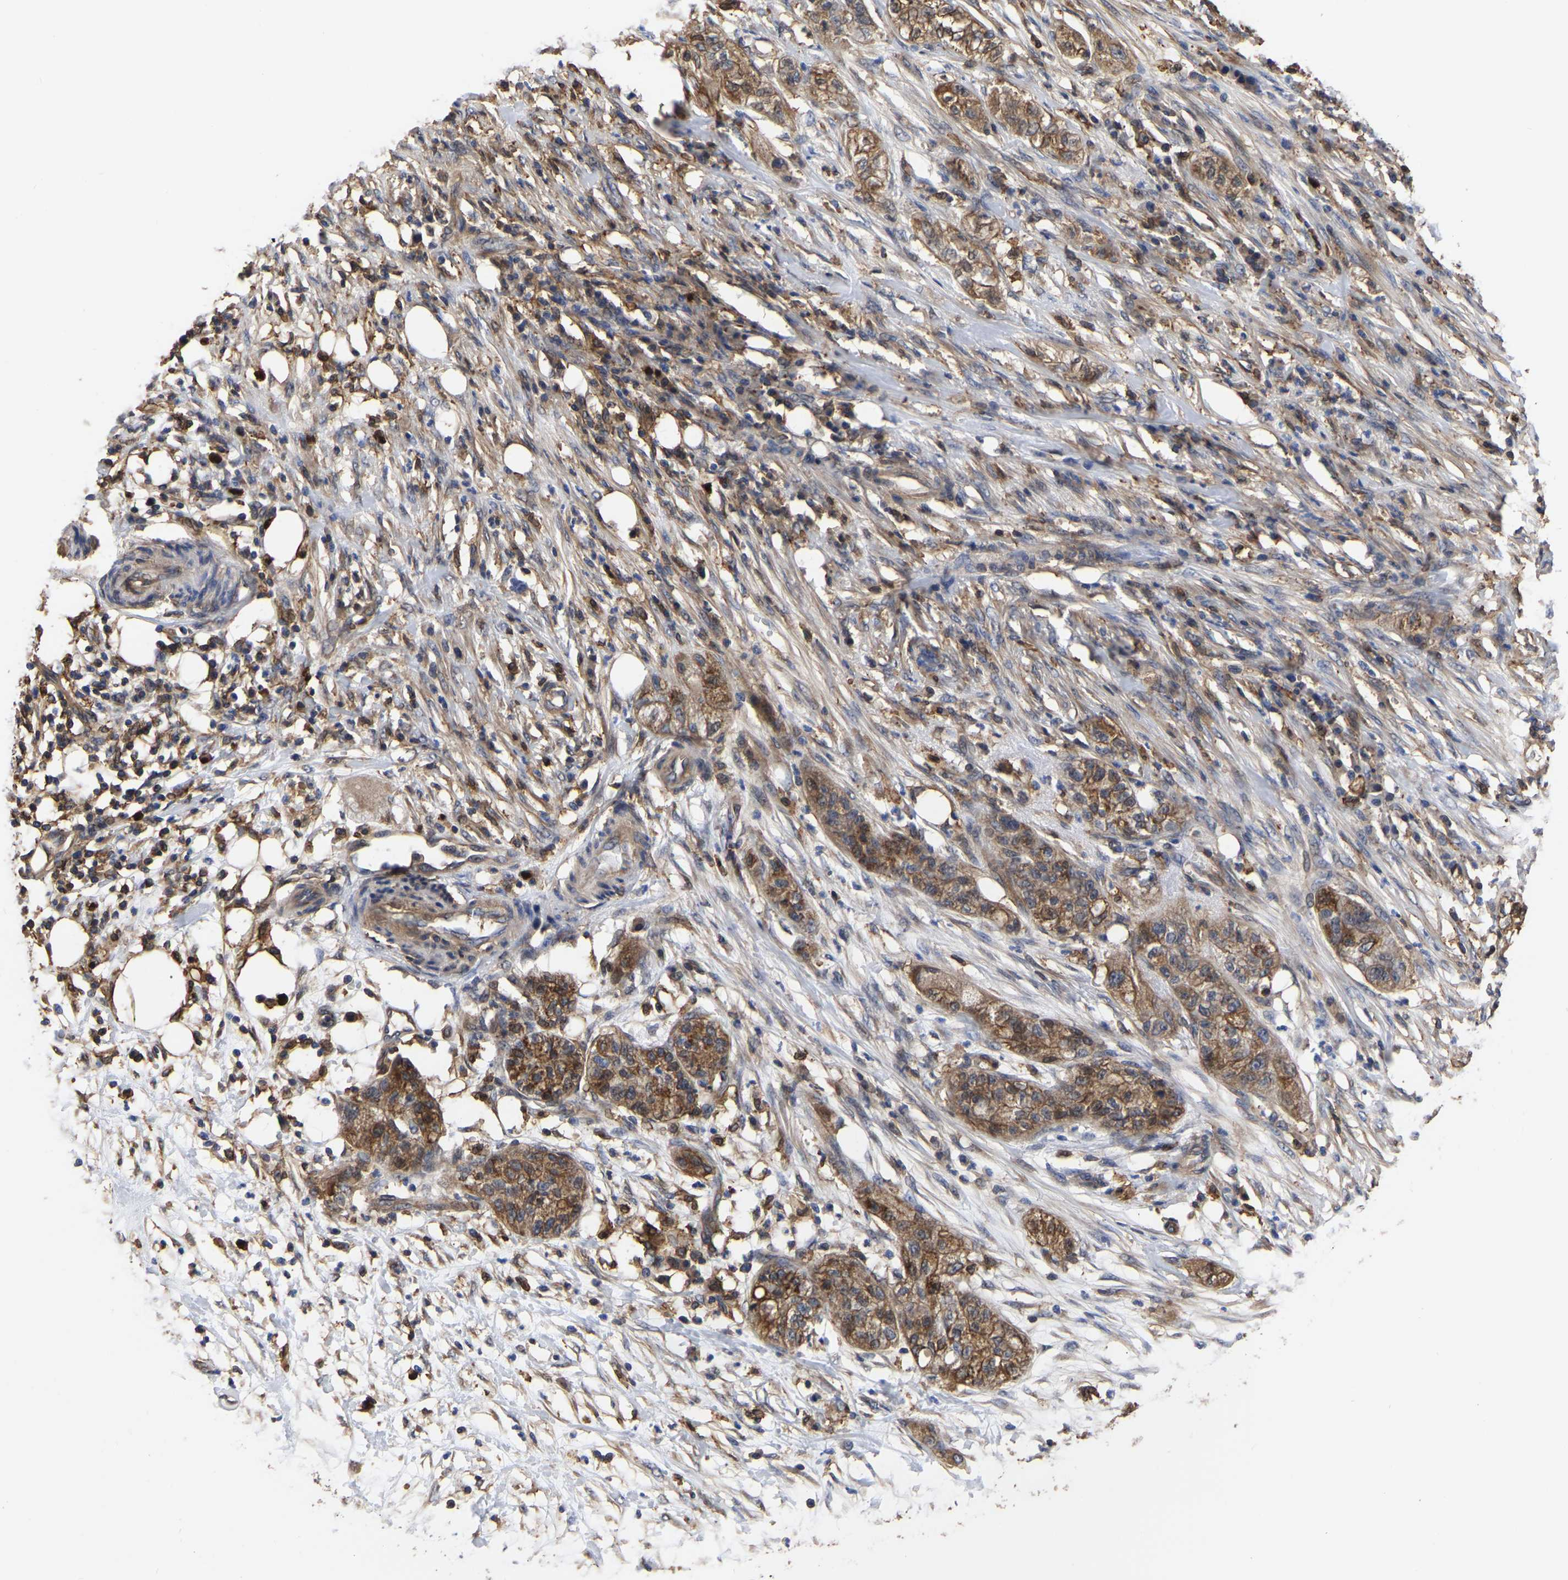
{"staining": {"intensity": "moderate", "quantity": ">75%", "location": "cytoplasmic/membranous"}, "tissue": "pancreatic cancer", "cell_type": "Tumor cells", "image_type": "cancer", "snomed": [{"axis": "morphology", "description": "Adenocarcinoma, NOS"}, {"axis": "topography", "description": "Pancreas"}], "caption": "DAB (3,3'-diaminobenzidine) immunohistochemical staining of human pancreatic cancer (adenocarcinoma) displays moderate cytoplasmic/membranous protein expression in about >75% of tumor cells. Using DAB (3,3'-diaminobenzidine) (brown) and hematoxylin (blue) stains, captured at high magnification using brightfield microscopy.", "gene": "LIF", "patient": {"sex": "female", "age": 78}}